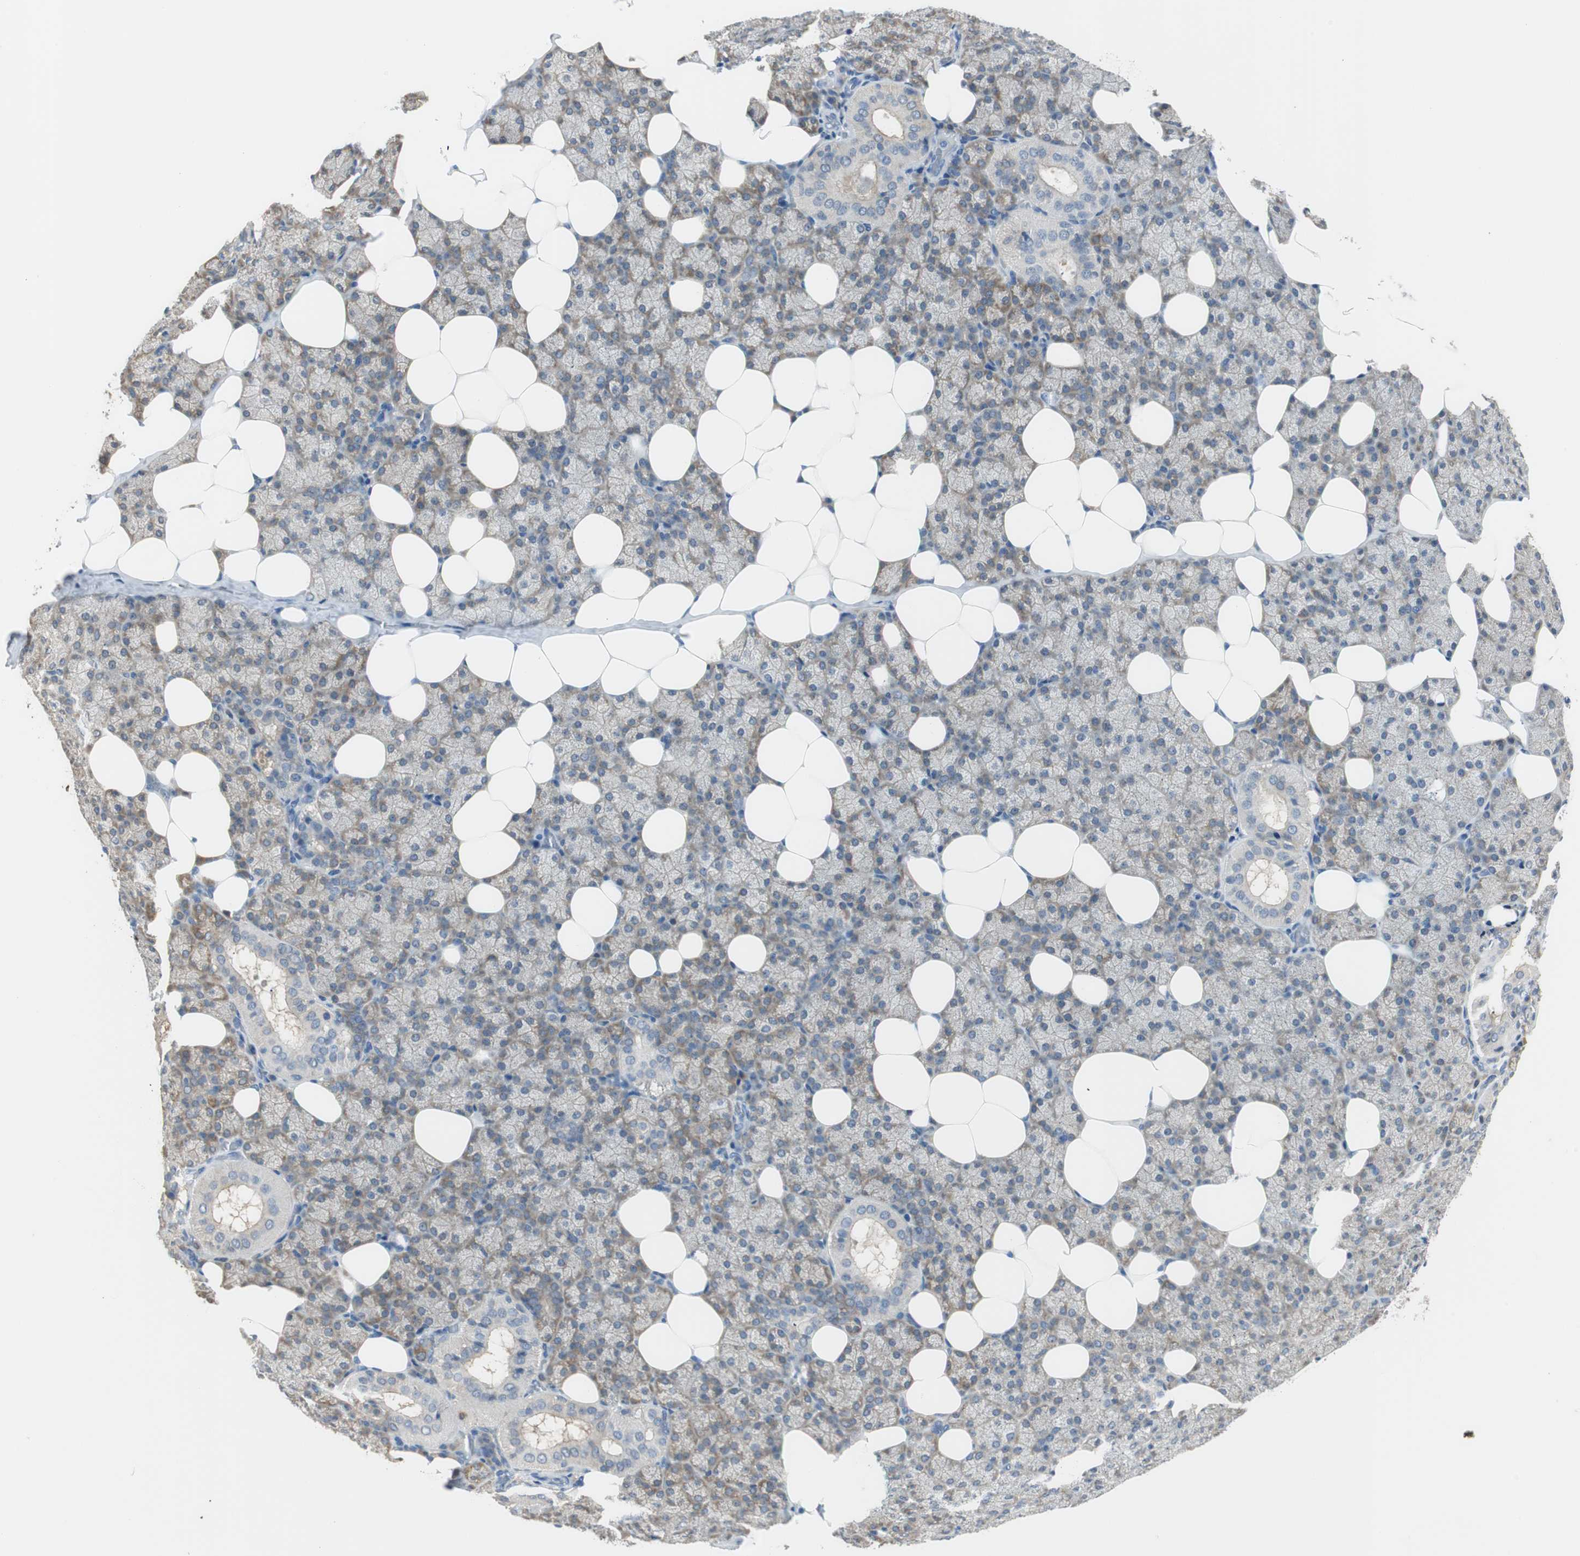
{"staining": {"intensity": "weak", "quantity": "25%-75%", "location": "cytoplasmic/membranous"}, "tissue": "salivary gland", "cell_type": "Glandular cells", "image_type": "normal", "snomed": [{"axis": "morphology", "description": "Normal tissue, NOS"}, {"axis": "topography", "description": "Lymph node"}, {"axis": "topography", "description": "Salivary gland"}], "caption": "Salivary gland stained with a brown dye shows weak cytoplasmic/membranous positive positivity in approximately 25%-75% of glandular cells.", "gene": "MSTO1", "patient": {"sex": "male", "age": 8}}